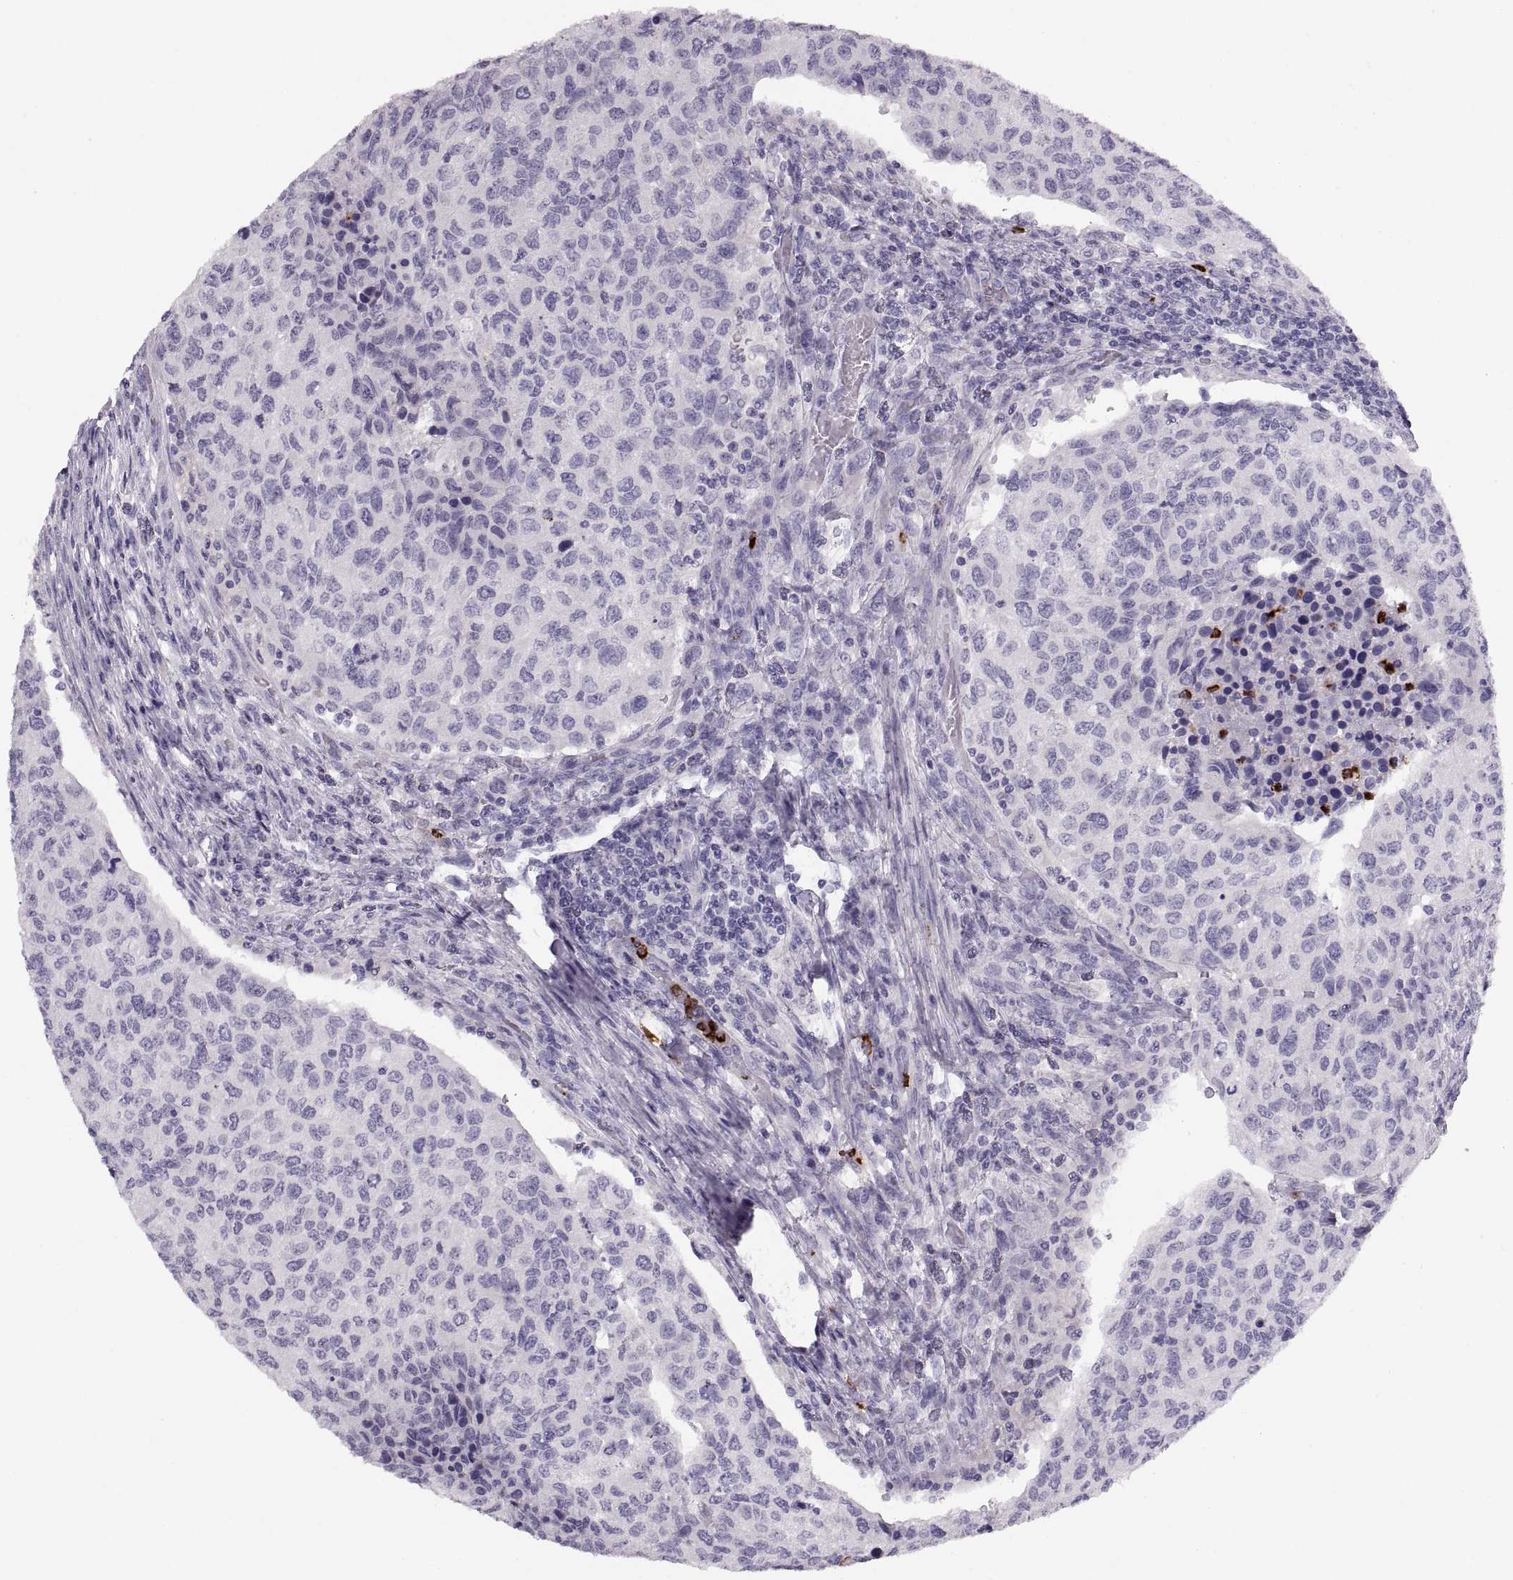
{"staining": {"intensity": "negative", "quantity": "none", "location": "none"}, "tissue": "urothelial cancer", "cell_type": "Tumor cells", "image_type": "cancer", "snomed": [{"axis": "morphology", "description": "Urothelial carcinoma, High grade"}, {"axis": "topography", "description": "Urinary bladder"}], "caption": "IHC of human high-grade urothelial carcinoma displays no expression in tumor cells. The staining was performed using DAB to visualize the protein expression in brown, while the nuclei were stained in blue with hematoxylin (Magnification: 20x).", "gene": "MILR1", "patient": {"sex": "female", "age": 78}}